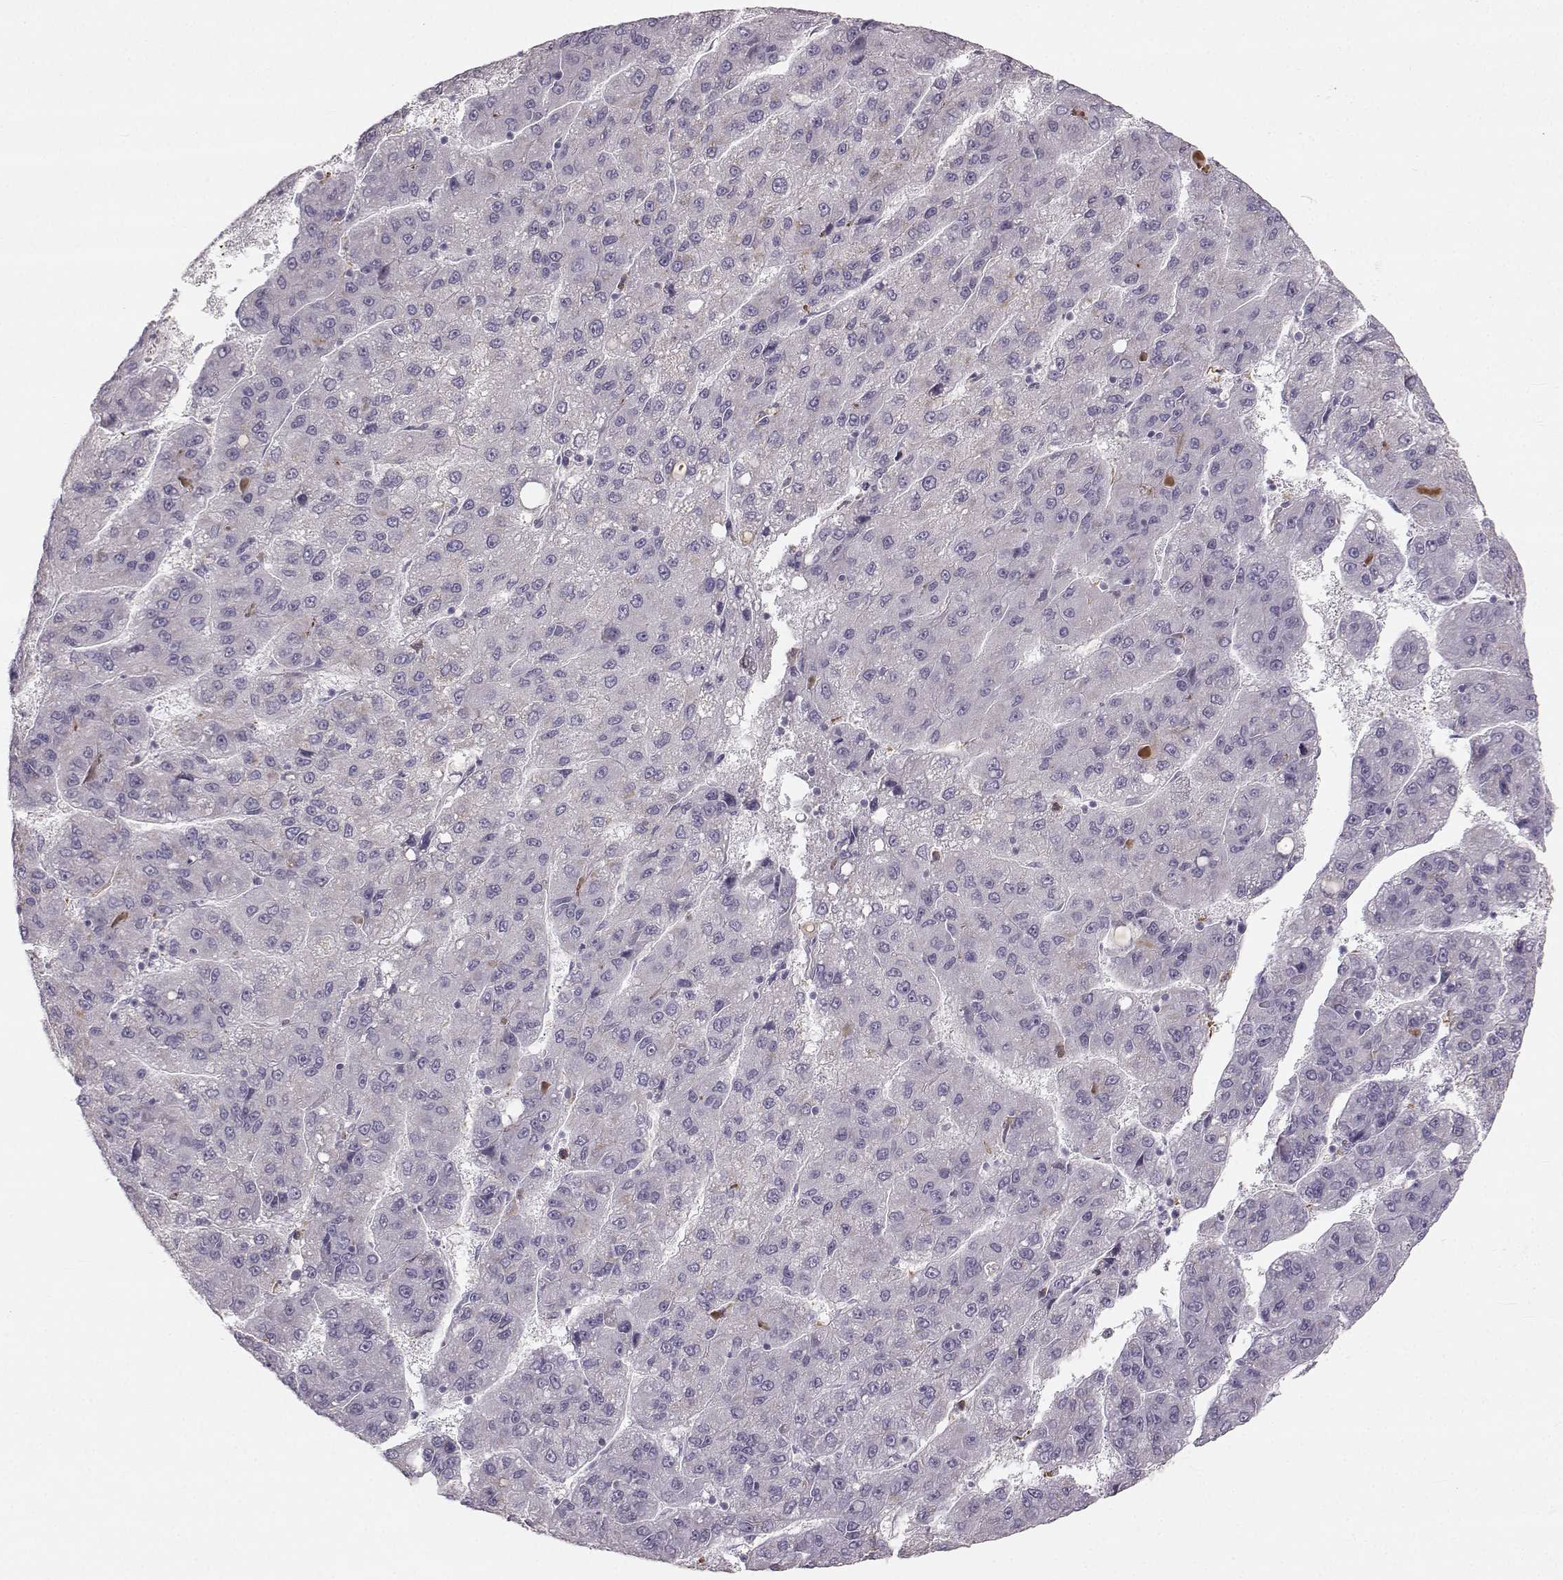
{"staining": {"intensity": "negative", "quantity": "none", "location": "none"}, "tissue": "liver cancer", "cell_type": "Tumor cells", "image_type": "cancer", "snomed": [{"axis": "morphology", "description": "Carcinoma, Hepatocellular, NOS"}, {"axis": "topography", "description": "Liver"}], "caption": "The IHC histopathology image has no significant expression in tumor cells of liver cancer (hepatocellular carcinoma) tissue.", "gene": "RUNDC3A", "patient": {"sex": "female", "age": 82}}